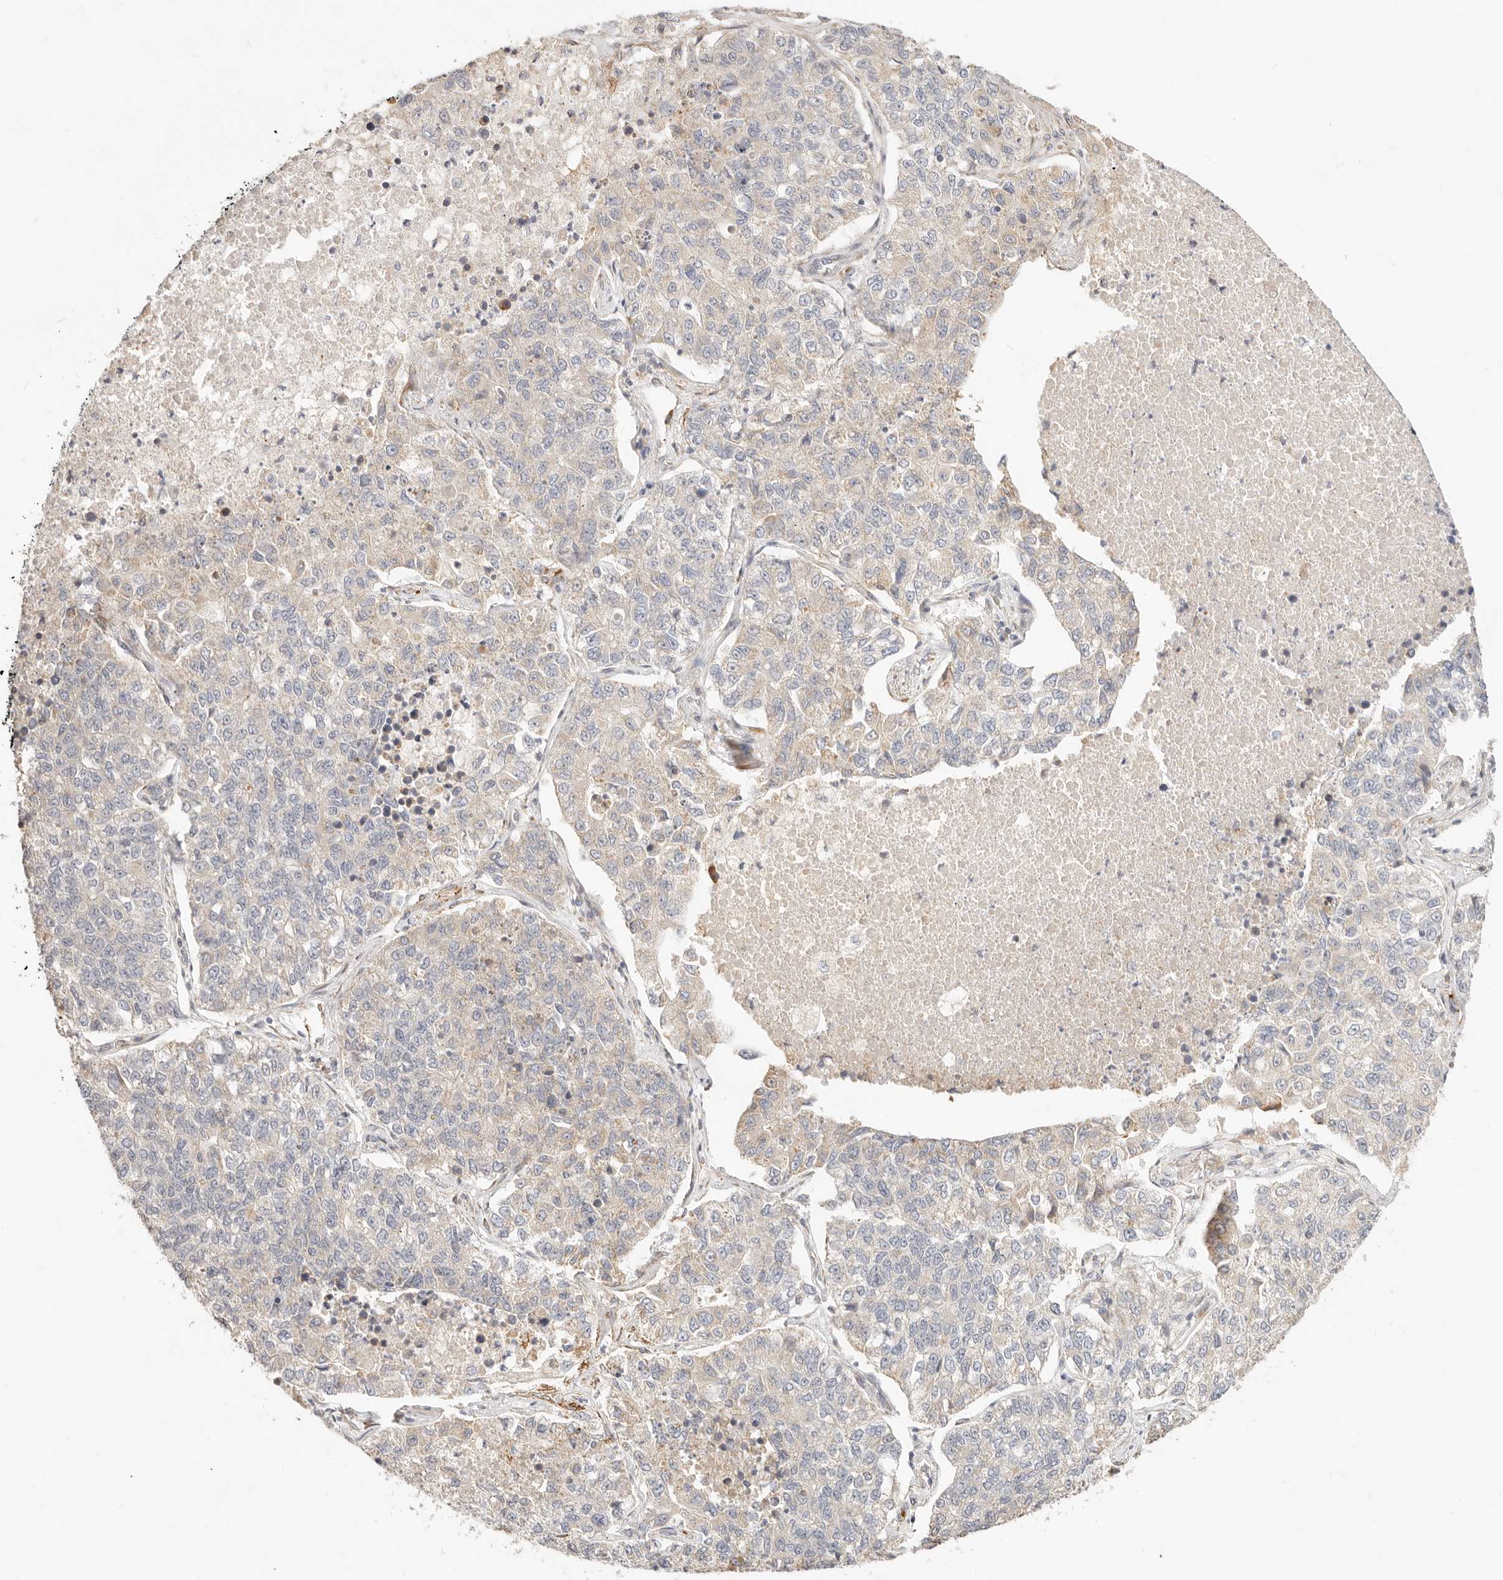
{"staining": {"intensity": "negative", "quantity": "none", "location": "none"}, "tissue": "lung cancer", "cell_type": "Tumor cells", "image_type": "cancer", "snomed": [{"axis": "morphology", "description": "Adenocarcinoma, NOS"}, {"axis": "topography", "description": "Lung"}], "caption": "Immunohistochemistry (IHC) micrograph of human lung adenocarcinoma stained for a protein (brown), which exhibits no positivity in tumor cells. (IHC, brightfield microscopy, high magnification).", "gene": "UBXN10", "patient": {"sex": "male", "age": 49}}